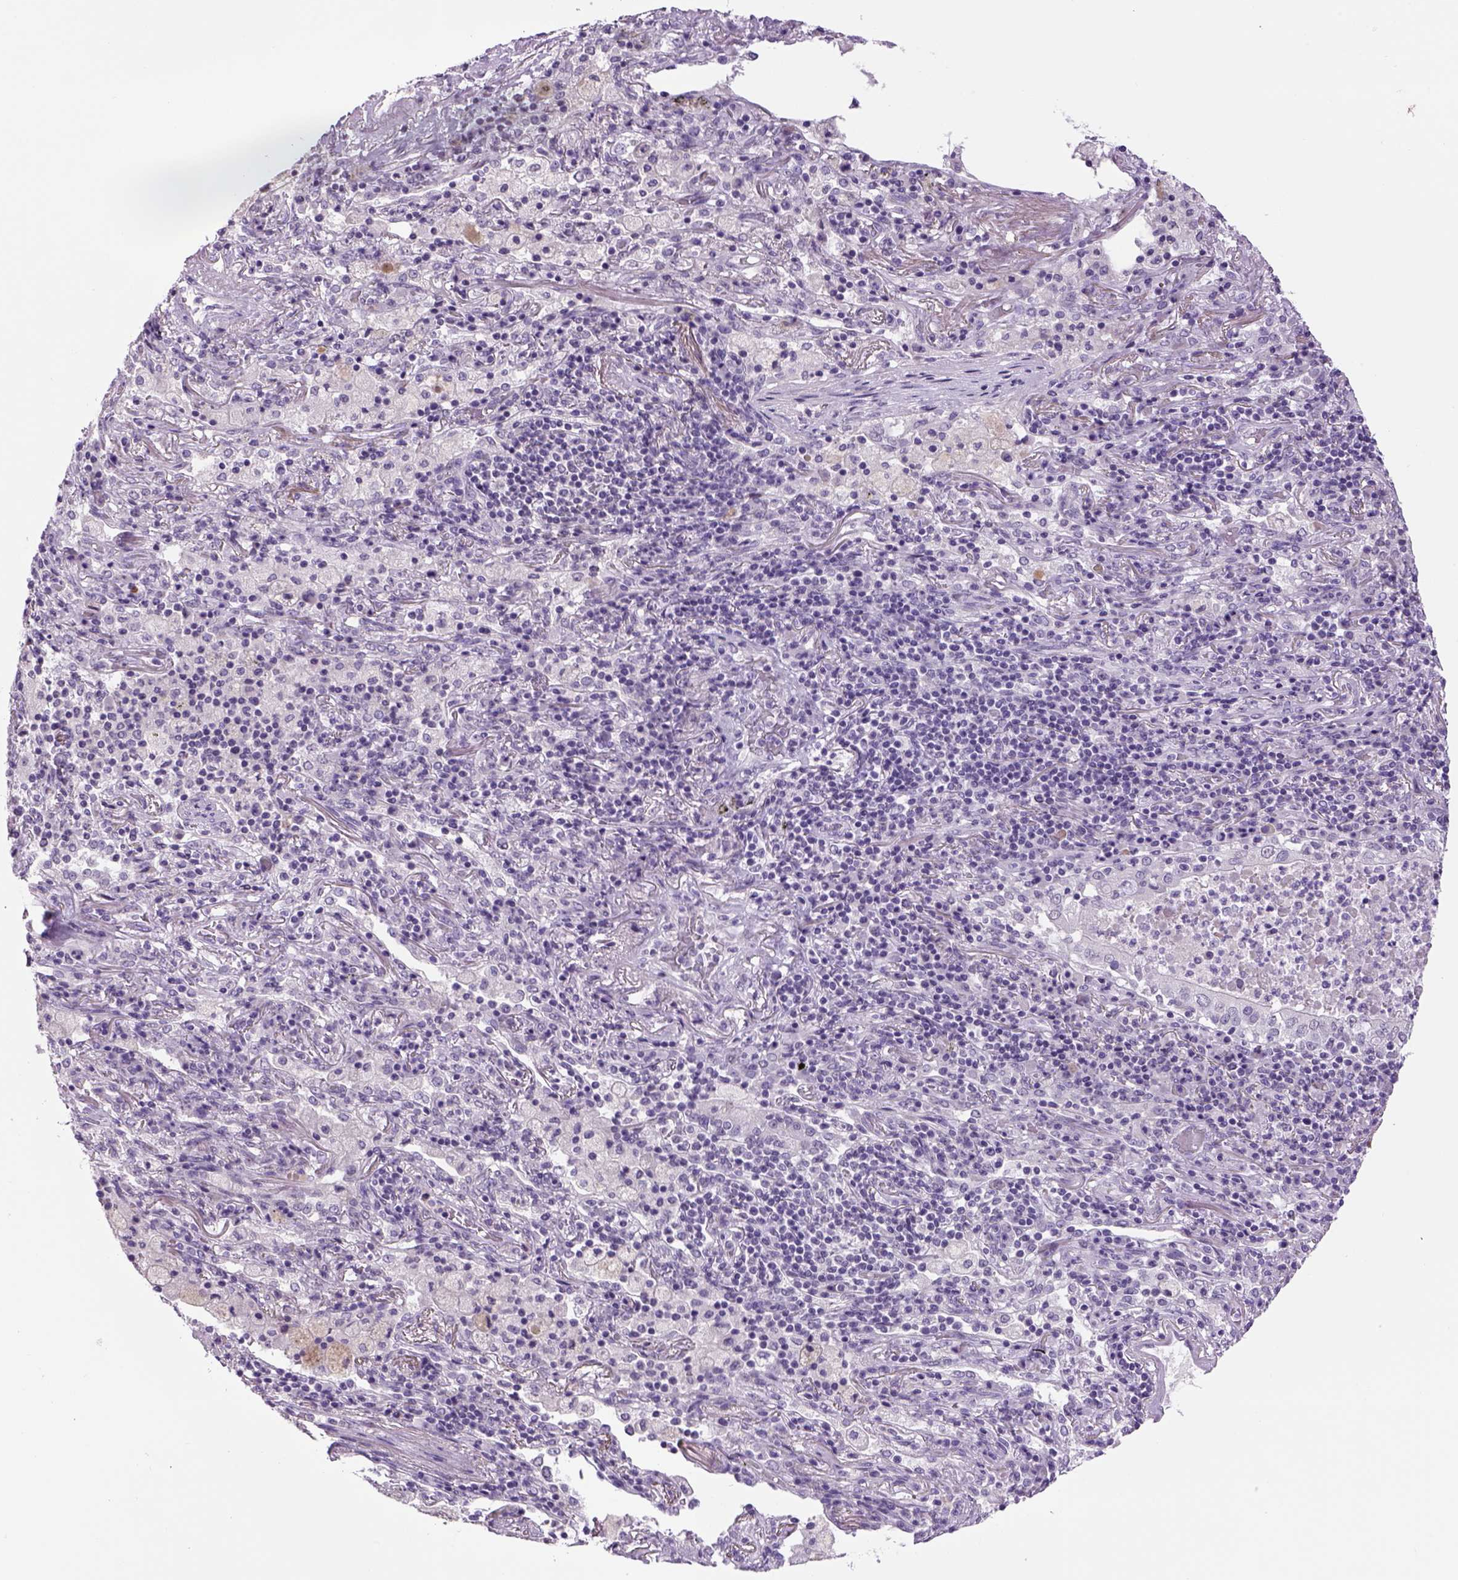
{"staining": {"intensity": "negative", "quantity": "none", "location": "none"}, "tissue": "lung cancer", "cell_type": "Tumor cells", "image_type": "cancer", "snomed": [{"axis": "morphology", "description": "Normal tissue, NOS"}, {"axis": "morphology", "description": "Squamous cell carcinoma, NOS"}, {"axis": "topography", "description": "Bronchus"}, {"axis": "topography", "description": "Lung"}], "caption": "An immunohistochemistry (IHC) histopathology image of lung cancer (squamous cell carcinoma) is shown. There is no staining in tumor cells of lung cancer (squamous cell carcinoma).", "gene": "DBH", "patient": {"sex": "male", "age": 64}}